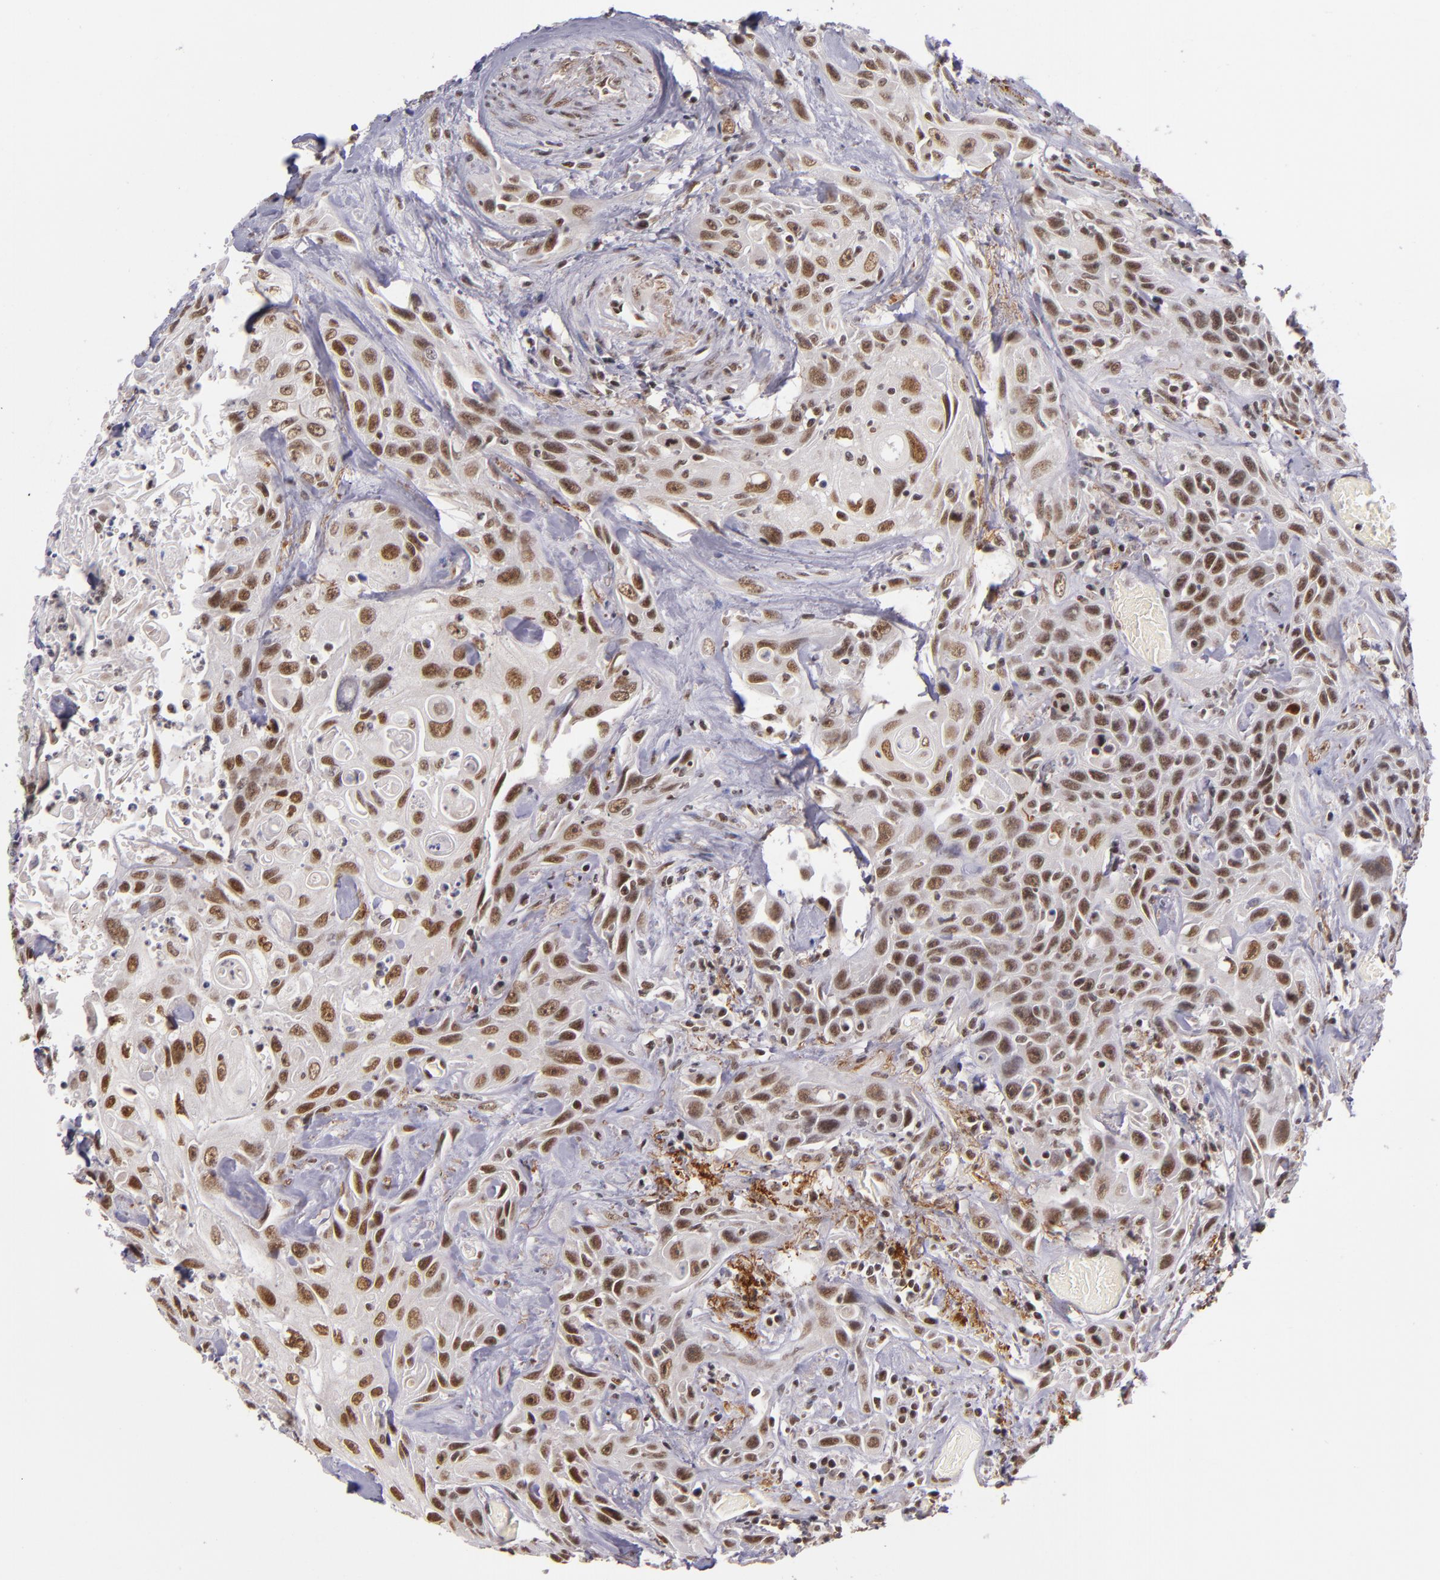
{"staining": {"intensity": "moderate", "quantity": ">75%", "location": "nuclear"}, "tissue": "urothelial cancer", "cell_type": "Tumor cells", "image_type": "cancer", "snomed": [{"axis": "morphology", "description": "Urothelial carcinoma, High grade"}, {"axis": "topography", "description": "Urinary bladder"}], "caption": "The photomicrograph demonstrates staining of urothelial carcinoma (high-grade), revealing moderate nuclear protein positivity (brown color) within tumor cells. (DAB IHC with brightfield microscopy, high magnification).", "gene": "ZNF148", "patient": {"sex": "female", "age": 84}}